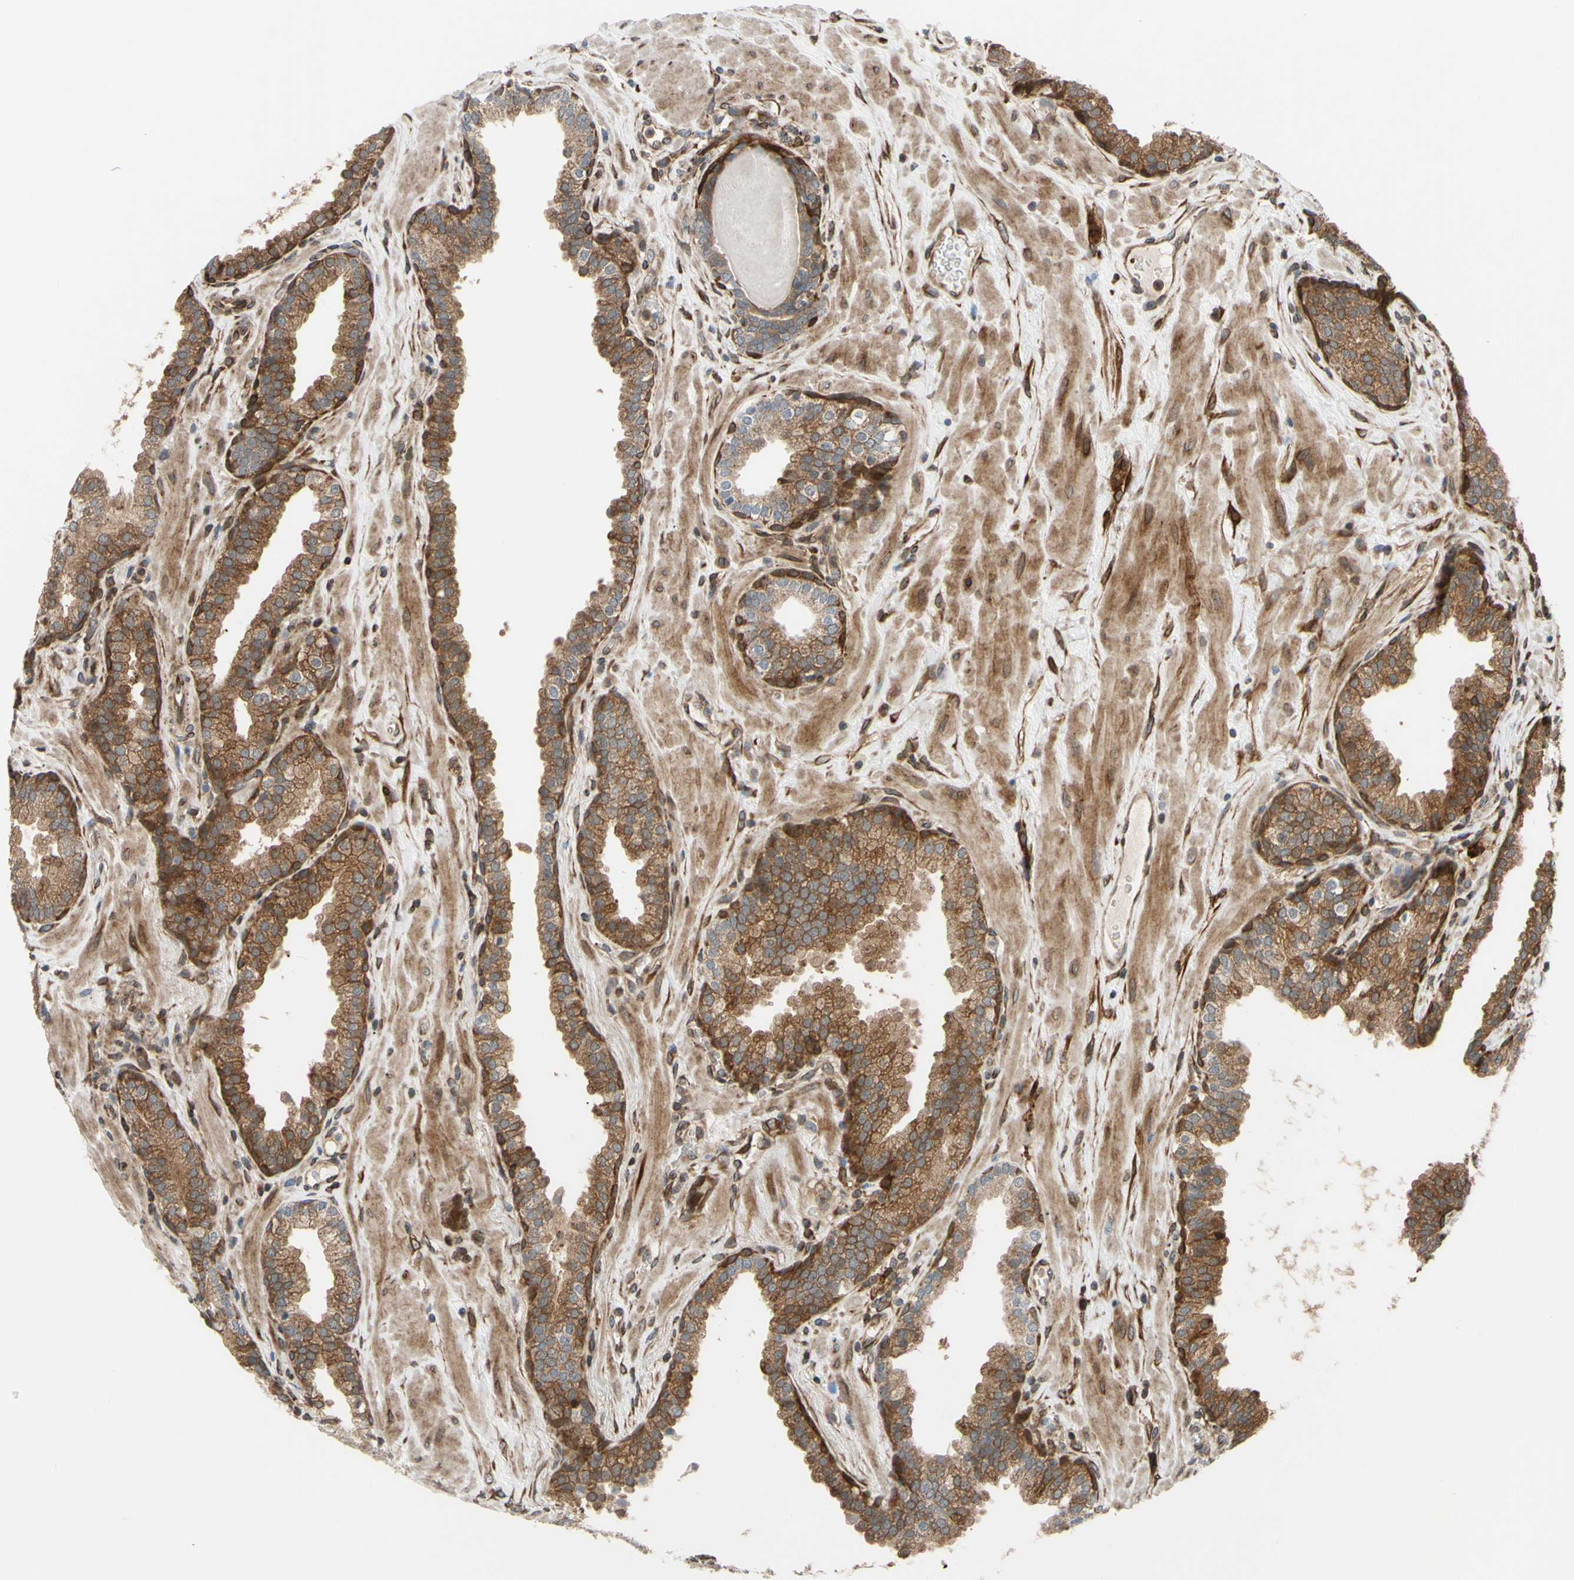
{"staining": {"intensity": "moderate", "quantity": ">75%", "location": "cytoplasmic/membranous"}, "tissue": "prostate", "cell_type": "Glandular cells", "image_type": "normal", "snomed": [{"axis": "morphology", "description": "Normal tissue, NOS"}, {"axis": "topography", "description": "Prostate"}], "caption": "About >75% of glandular cells in normal human prostate show moderate cytoplasmic/membranous protein staining as visualized by brown immunohistochemical staining.", "gene": "PRAF2", "patient": {"sex": "male", "age": 51}}